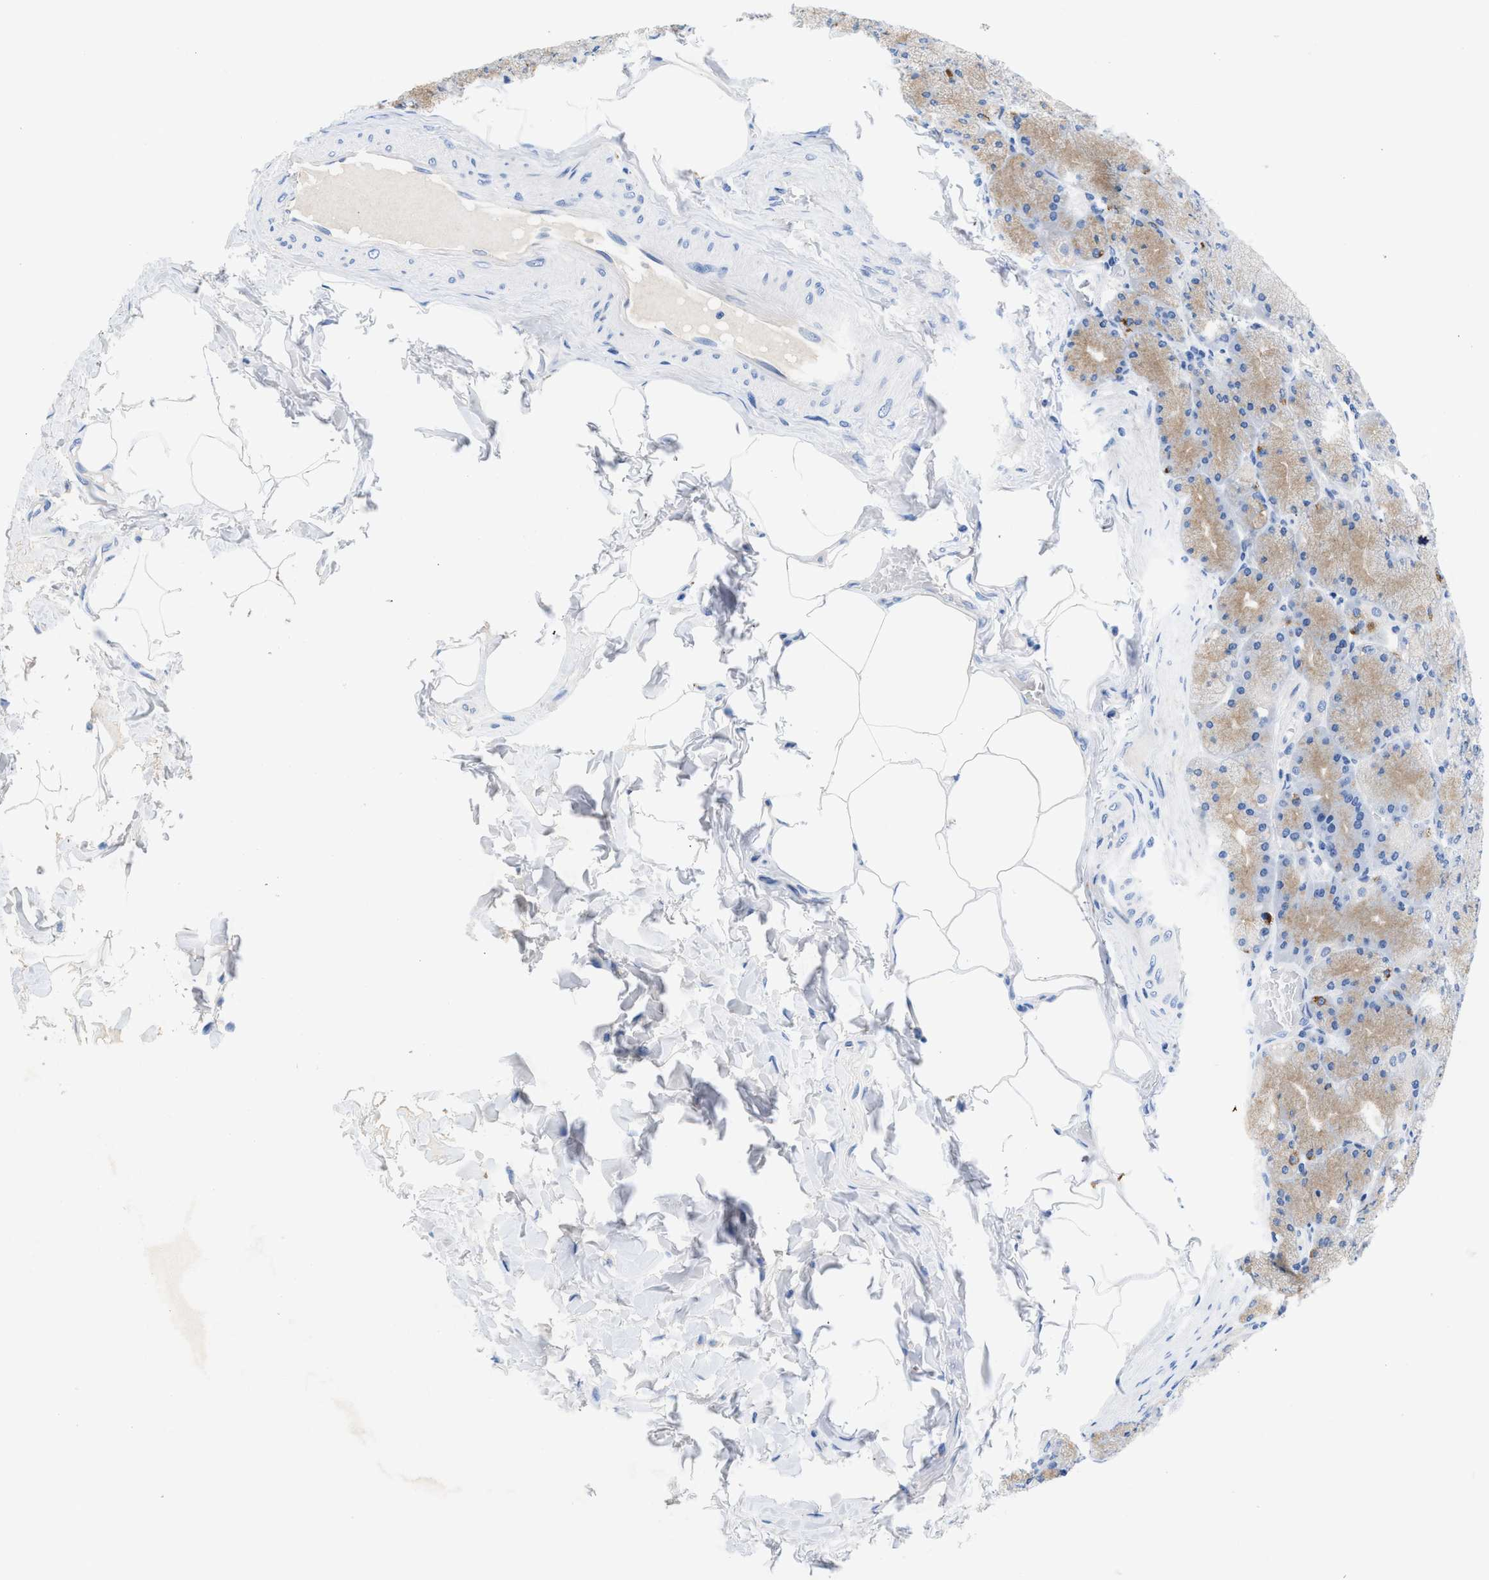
{"staining": {"intensity": "weak", "quantity": "<25%", "location": "cytoplasmic/membranous"}, "tissue": "stomach", "cell_type": "Glandular cells", "image_type": "normal", "snomed": [{"axis": "morphology", "description": "Normal tissue, NOS"}, {"axis": "topography", "description": "Stomach, upper"}], "caption": "Immunohistochemical staining of unremarkable human stomach reveals no significant expression in glandular cells.", "gene": "SLFN13", "patient": {"sex": "female", "age": 56}}